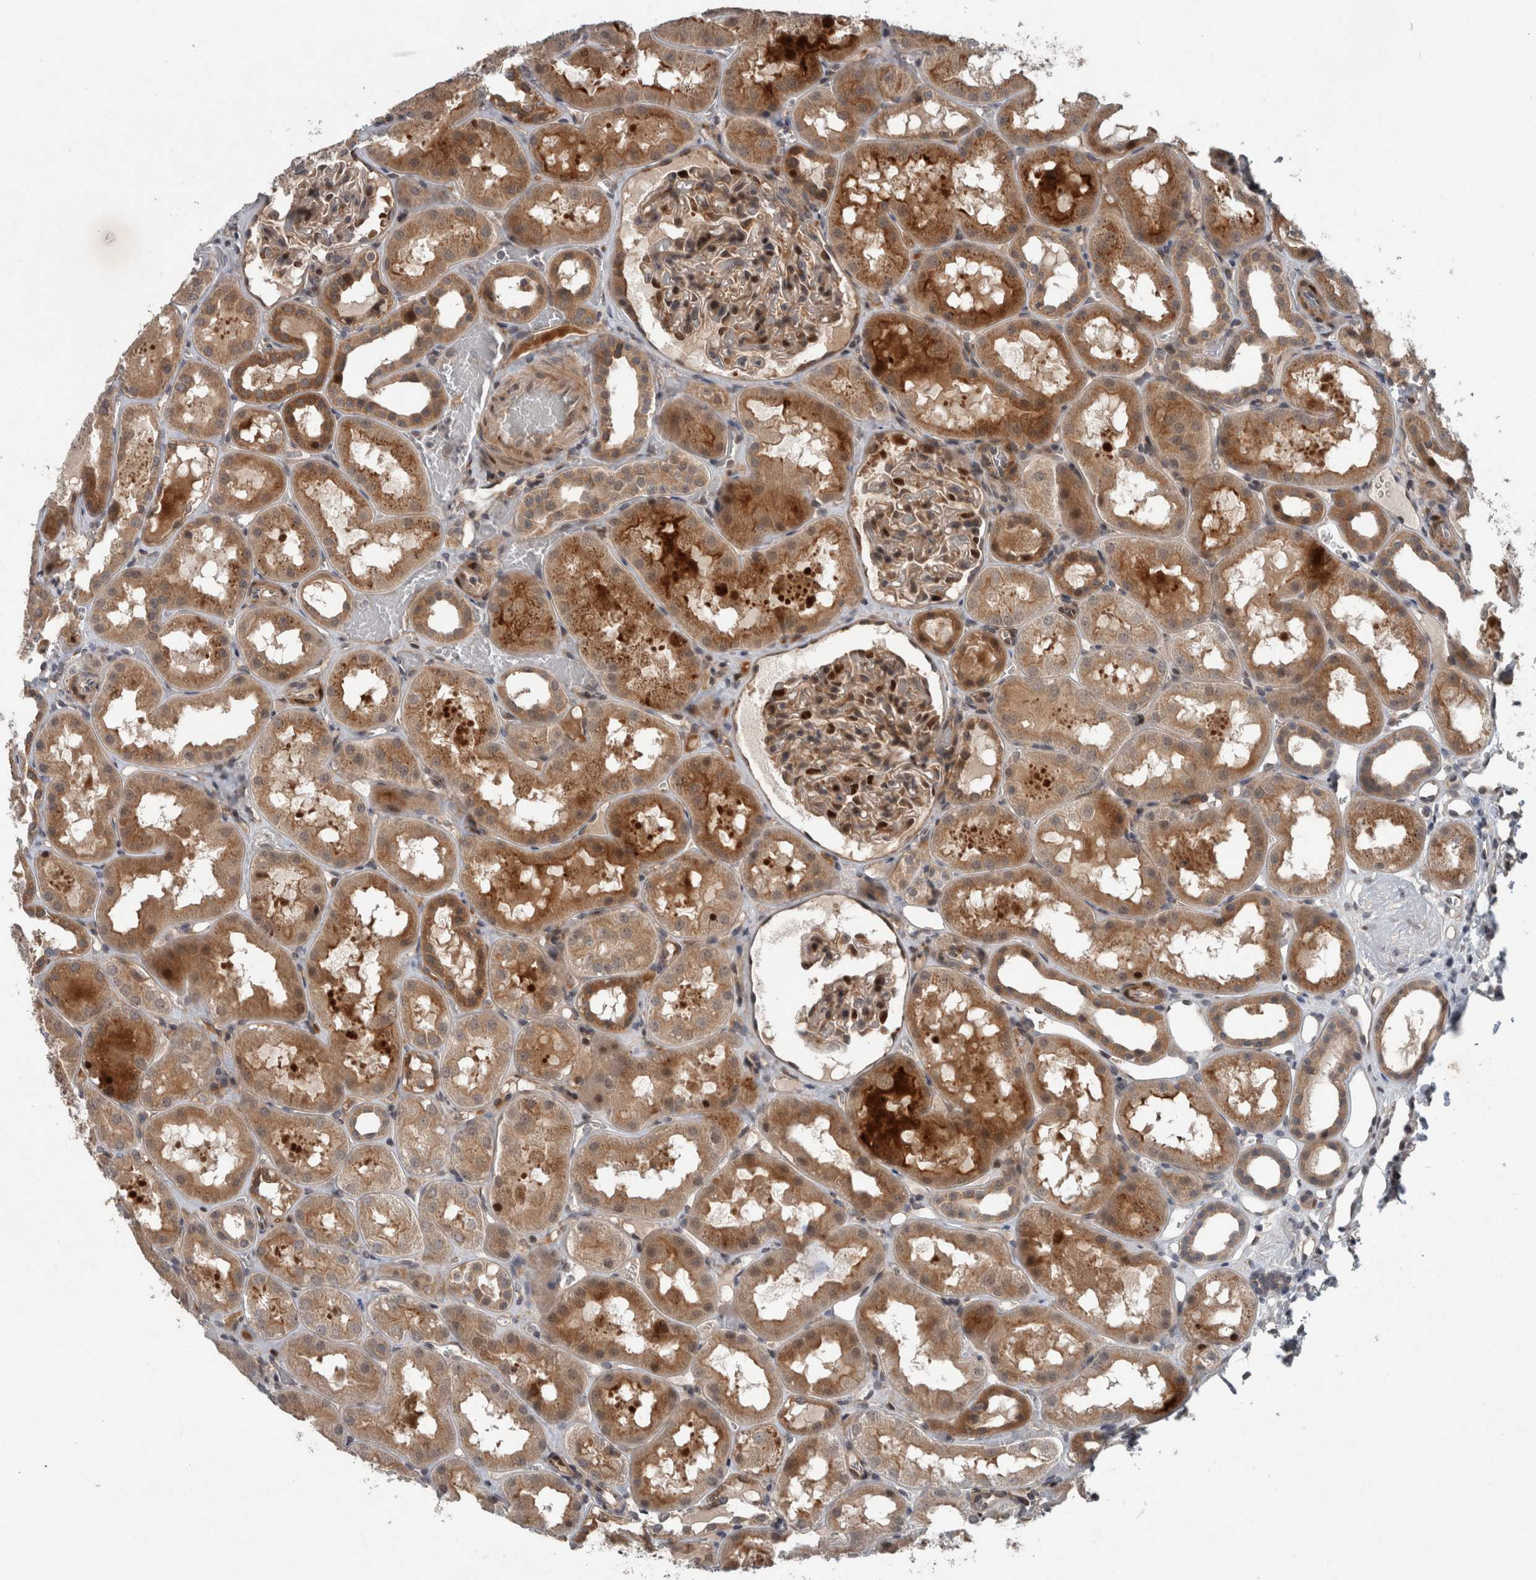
{"staining": {"intensity": "moderate", "quantity": "<25%", "location": "cytoplasmic/membranous,nuclear"}, "tissue": "kidney", "cell_type": "Cells in glomeruli", "image_type": "normal", "snomed": [{"axis": "morphology", "description": "Normal tissue, NOS"}, {"axis": "topography", "description": "Kidney"}, {"axis": "topography", "description": "Urinary bladder"}], "caption": "Protein analysis of unremarkable kidney exhibits moderate cytoplasmic/membranous,nuclear staining in approximately <25% of cells in glomeruli.", "gene": "GIMAP6", "patient": {"sex": "male", "age": 16}}